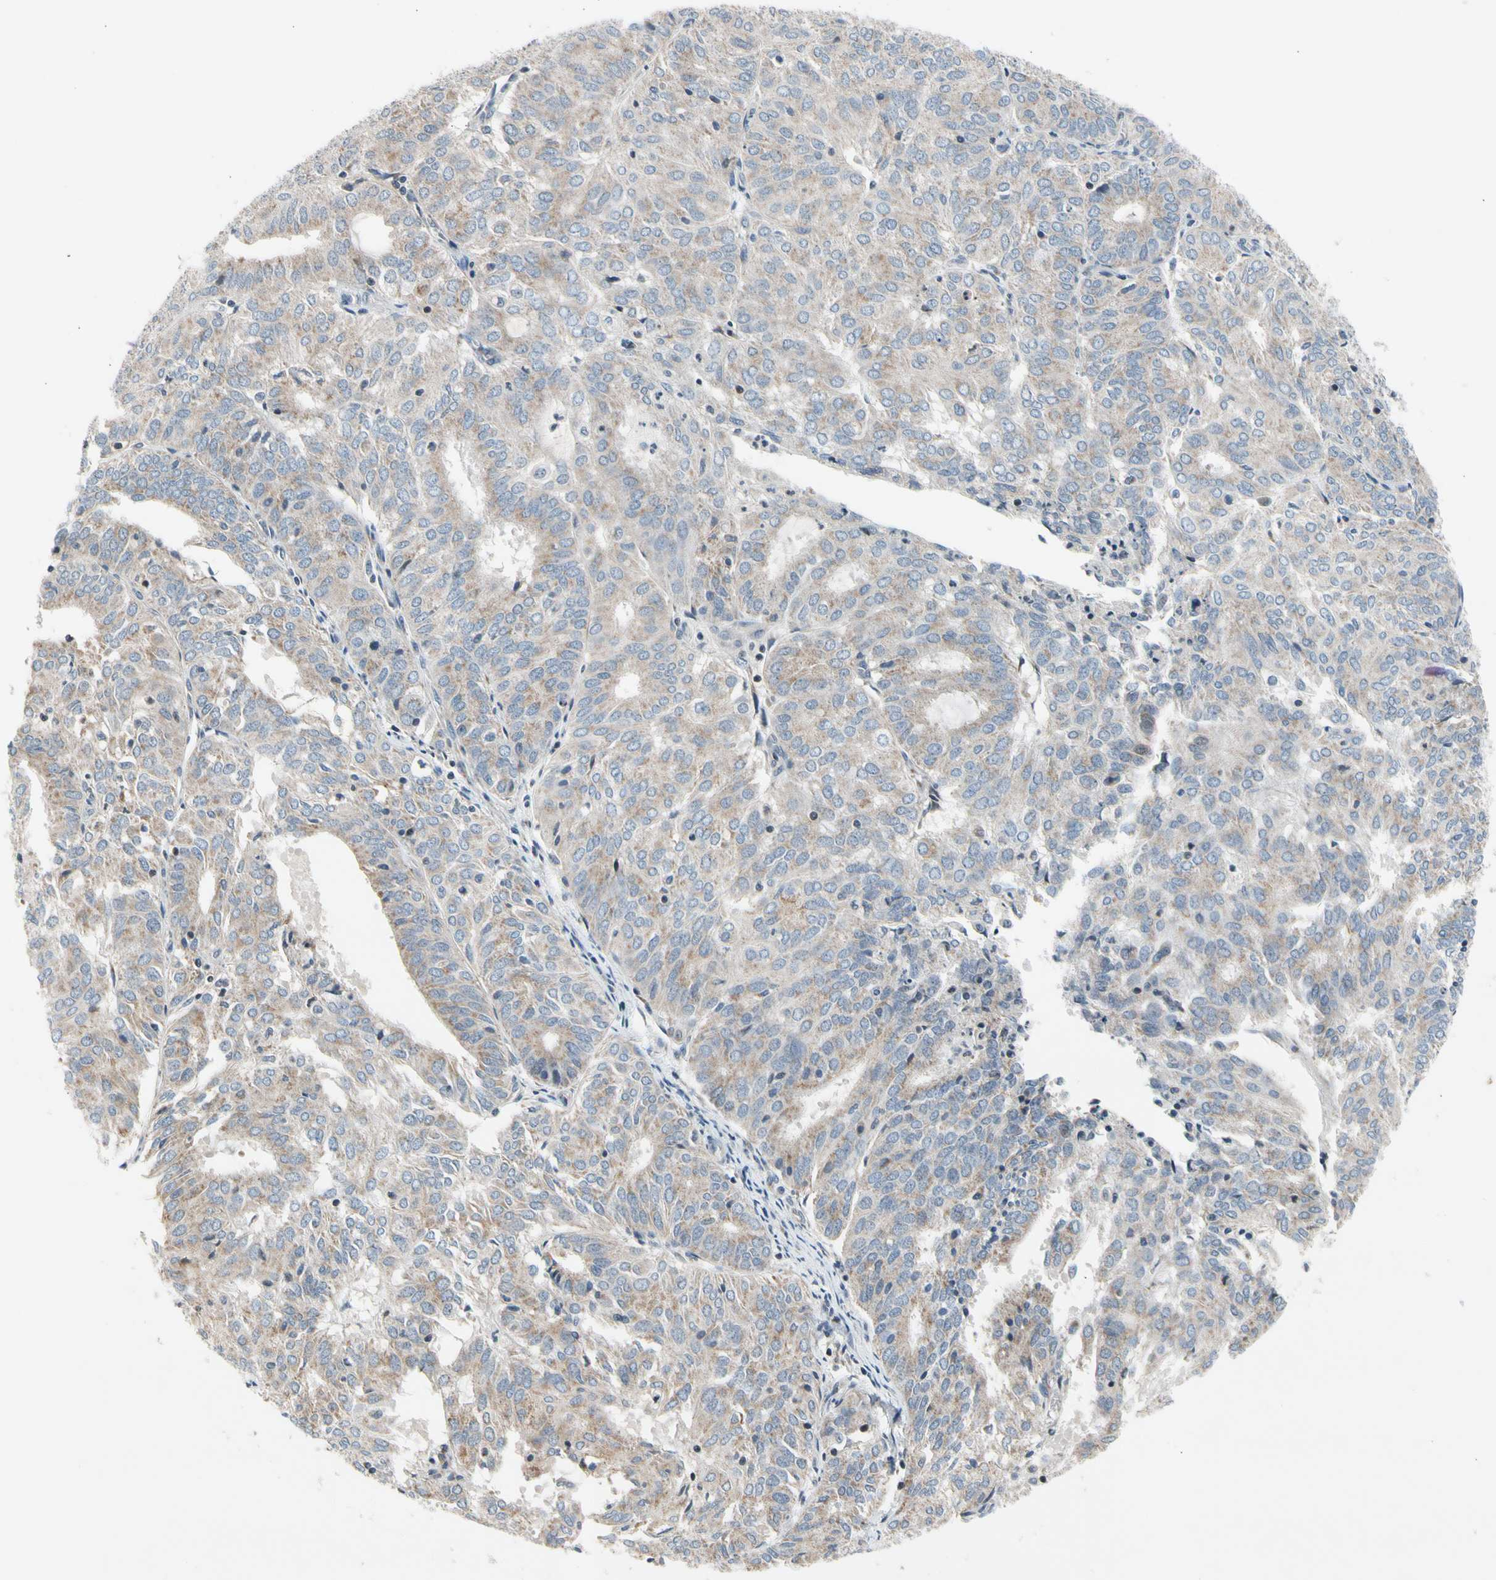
{"staining": {"intensity": "weak", "quantity": "25%-75%", "location": "cytoplasmic/membranous"}, "tissue": "endometrial cancer", "cell_type": "Tumor cells", "image_type": "cancer", "snomed": [{"axis": "morphology", "description": "Adenocarcinoma, NOS"}, {"axis": "topography", "description": "Uterus"}], "caption": "Protein expression analysis of adenocarcinoma (endometrial) demonstrates weak cytoplasmic/membranous staining in approximately 25%-75% of tumor cells.", "gene": "SOX30", "patient": {"sex": "female", "age": 60}}